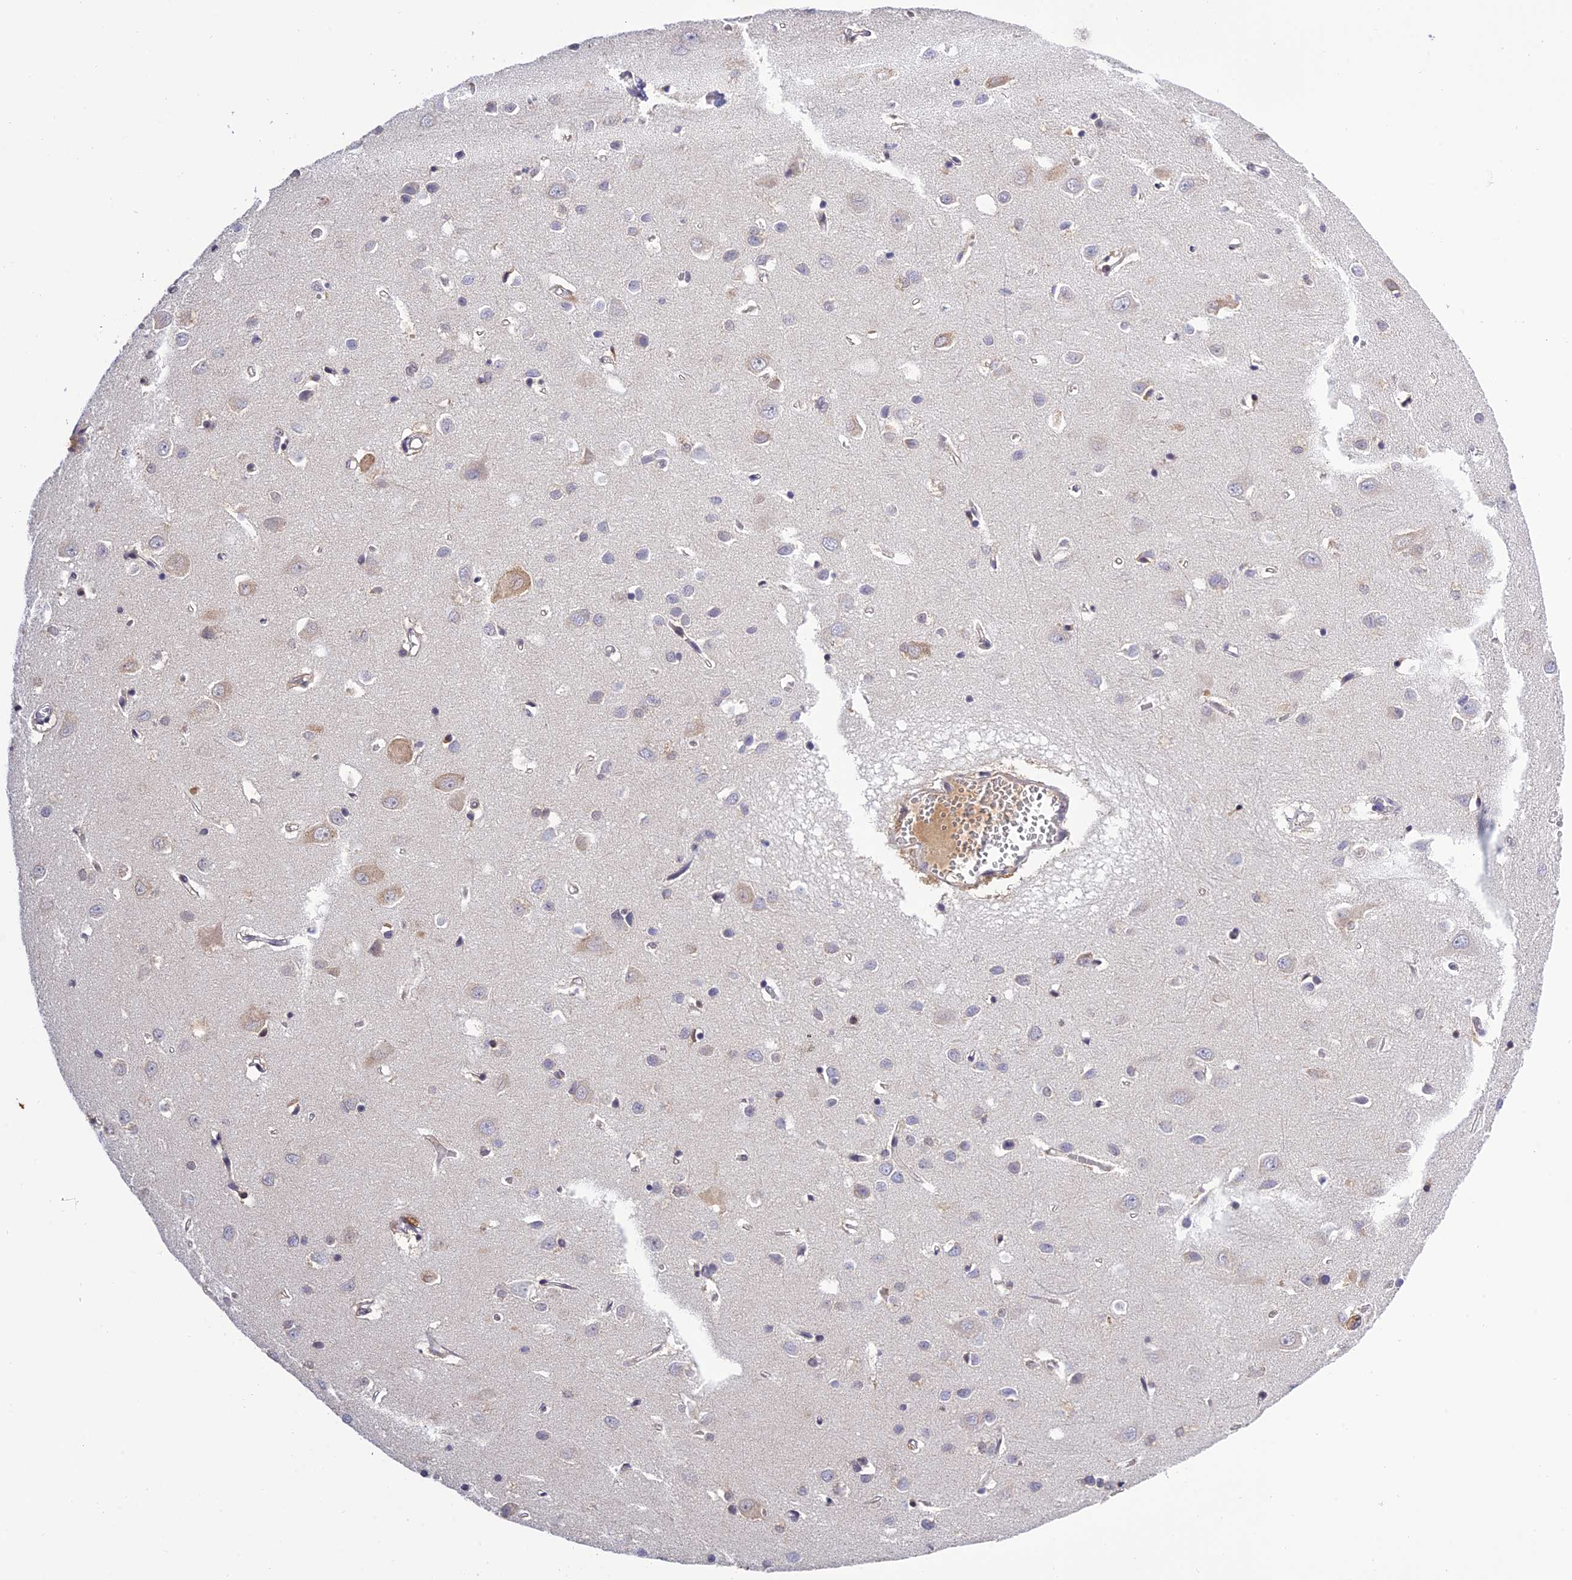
{"staining": {"intensity": "moderate", "quantity": "25%-75%", "location": "cytoplasmic/membranous"}, "tissue": "cerebral cortex", "cell_type": "Endothelial cells", "image_type": "normal", "snomed": [{"axis": "morphology", "description": "Normal tissue, NOS"}, {"axis": "topography", "description": "Cerebral cortex"}], "caption": "This micrograph demonstrates immunohistochemistry staining of normal cerebral cortex, with medium moderate cytoplasmic/membranous staining in about 25%-75% of endothelial cells.", "gene": "MNS1", "patient": {"sex": "female", "age": 64}}